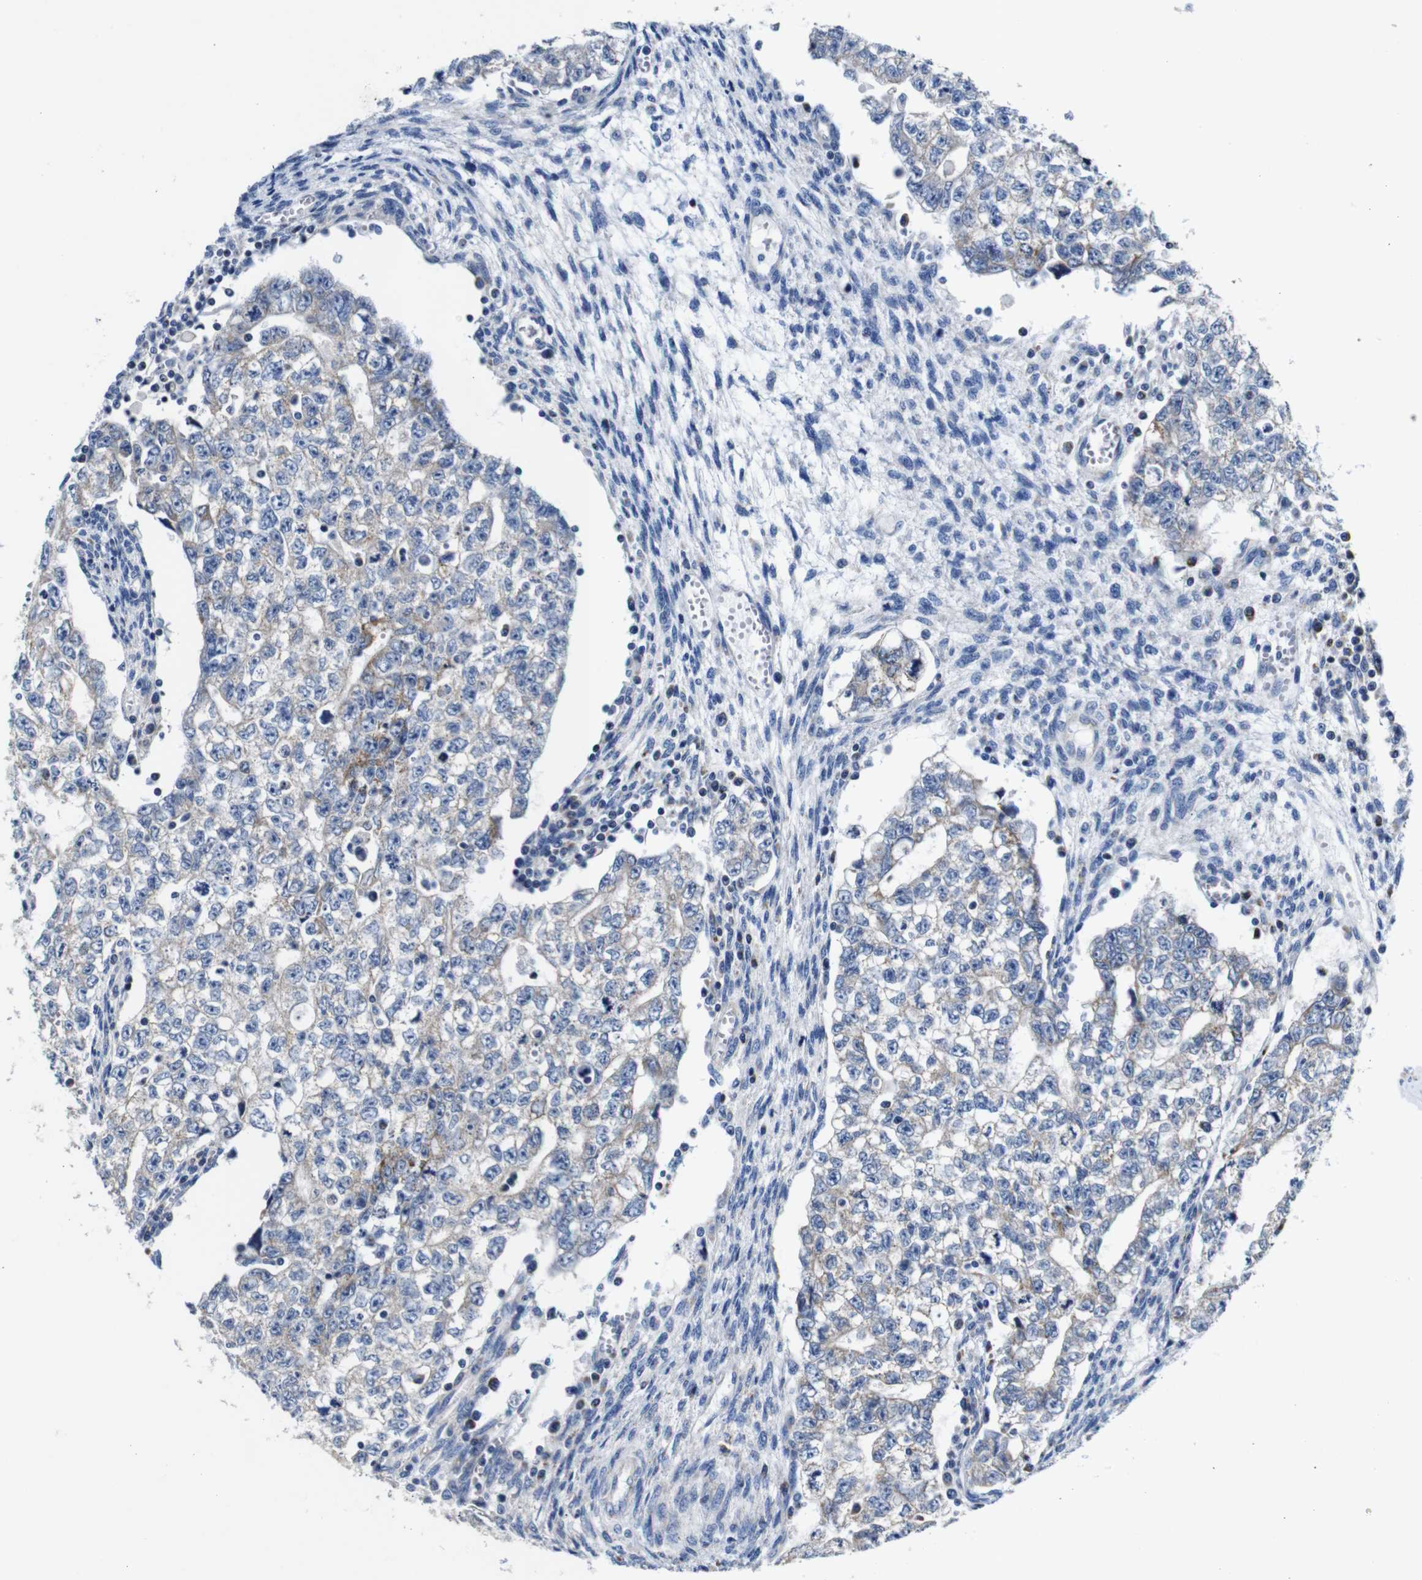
{"staining": {"intensity": "weak", "quantity": "<25%", "location": "cytoplasmic/membranous"}, "tissue": "testis cancer", "cell_type": "Tumor cells", "image_type": "cancer", "snomed": [{"axis": "morphology", "description": "Seminoma, NOS"}, {"axis": "morphology", "description": "Carcinoma, Embryonal, NOS"}, {"axis": "topography", "description": "Testis"}], "caption": "This is a image of immunohistochemistry staining of testis cancer (seminoma), which shows no staining in tumor cells.", "gene": "SNX19", "patient": {"sex": "male", "age": 38}}